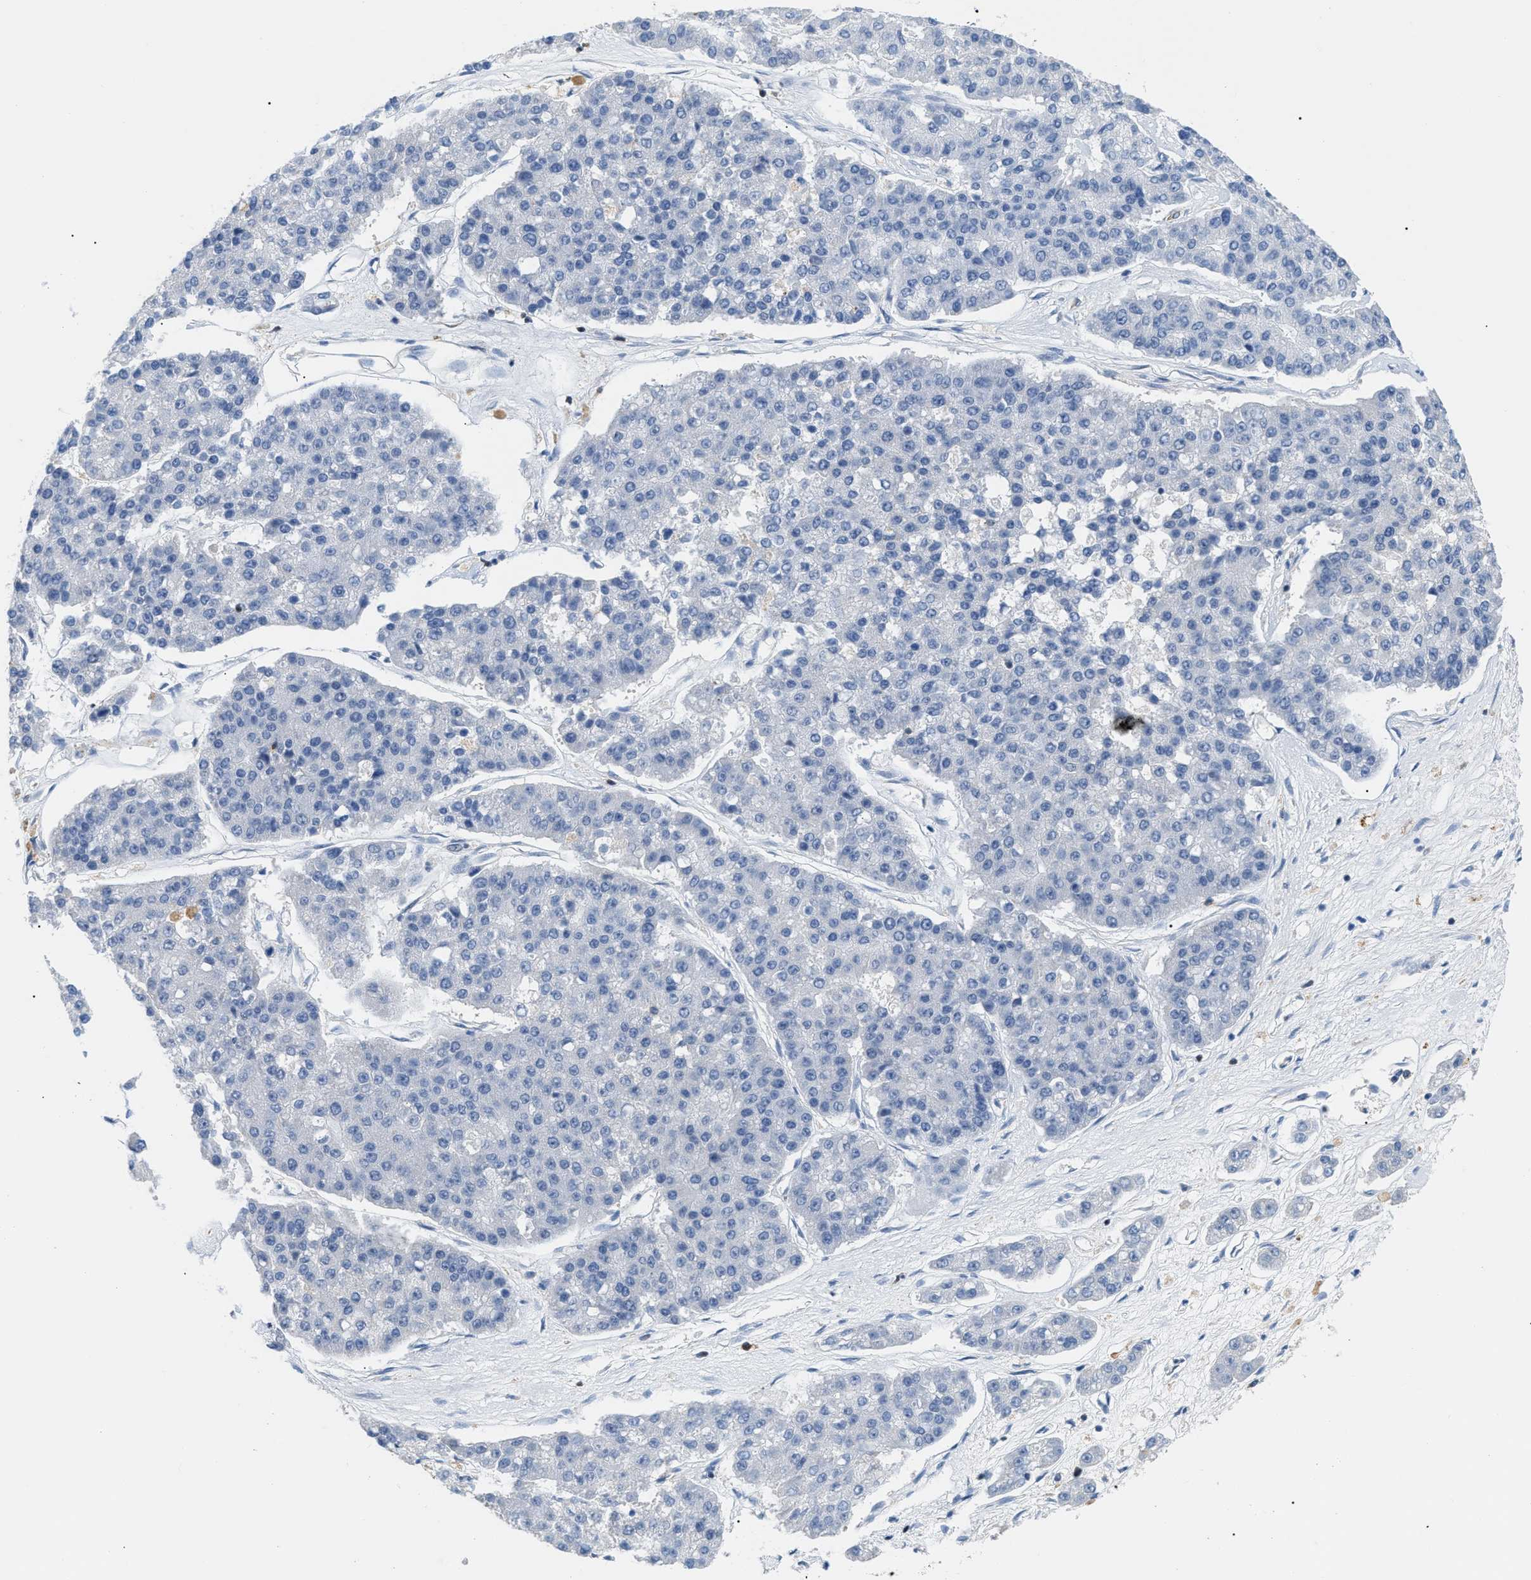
{"staining": {"intensity": "negative", "quantity": "none", "location": "none"}, "tissue": "pancreatic cancer", "cell_type": "Tumor cells", "image_type": "cancer", "snomed": [{"axis": "morphology", "description": "Adenocarcinoma, NOS"}, {"axis": "topography", "description": "Pancreas"}], "caption": "IHC image of human pancreatic adenocarcinoma stained for a protein (brown), which reveals no expression in tumor cells.", "gene": "INPP5D", "patient": {"sex": "male", "age": 50}}